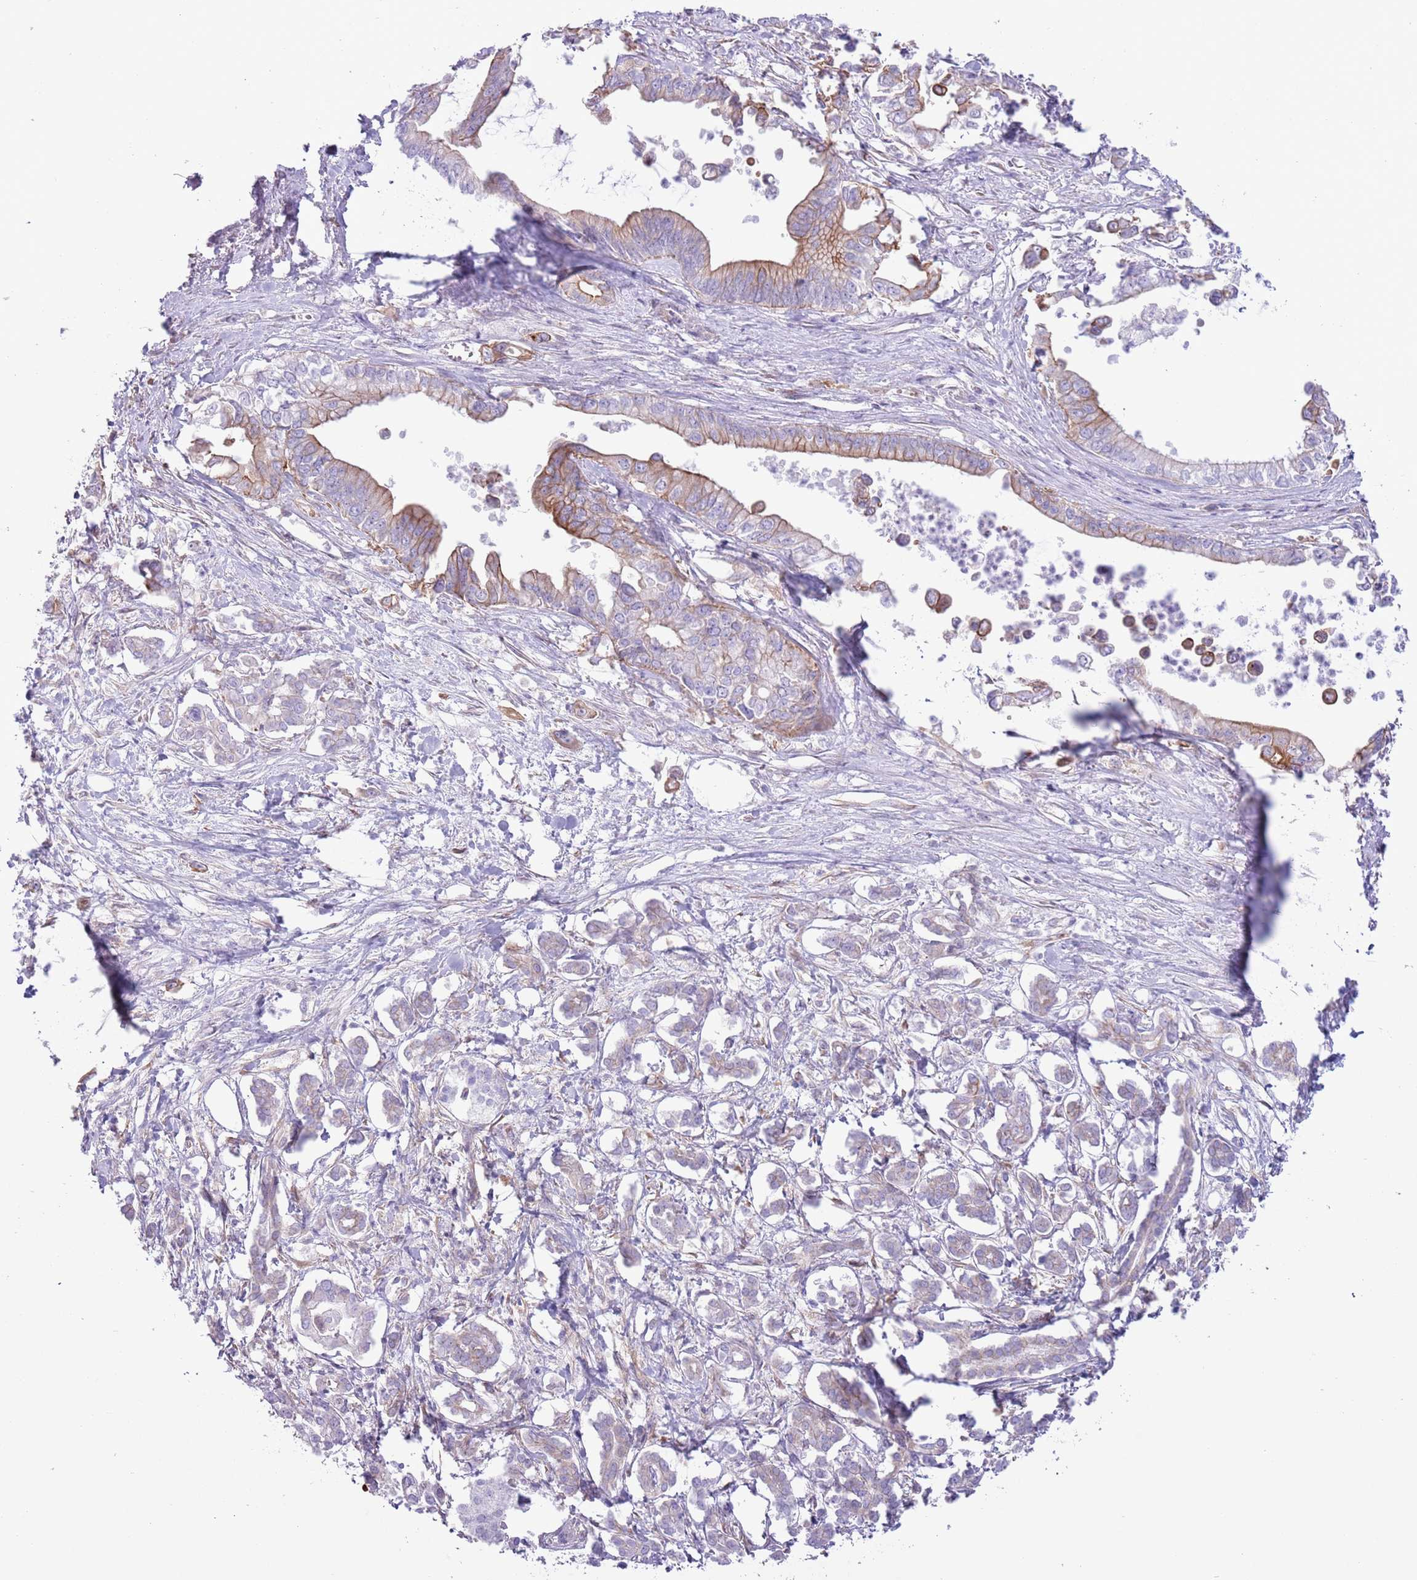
{"staining": {"intensity": "moderate", "quantity": "<25%", "location": "cytoplasmic/membranous"}, "tissue": "pancreatic cancer", "cell_type": "Tumor cells", "image_type": "cancer", "snomed": [{"axis": "morphology", "description": "Adenocarcinoma, NOS"}, {"axis": "topography", "description": "Pancreas"}], "caption": "IHC (DAB) staining of human pancreatic cancer (adenocarcinoma) displays moderate cytoplasmic/membranous protein positivity in approximately <25% of tumor cells.", "gene": "RBP3", "patient": {"sex": "male", "age": 61}}